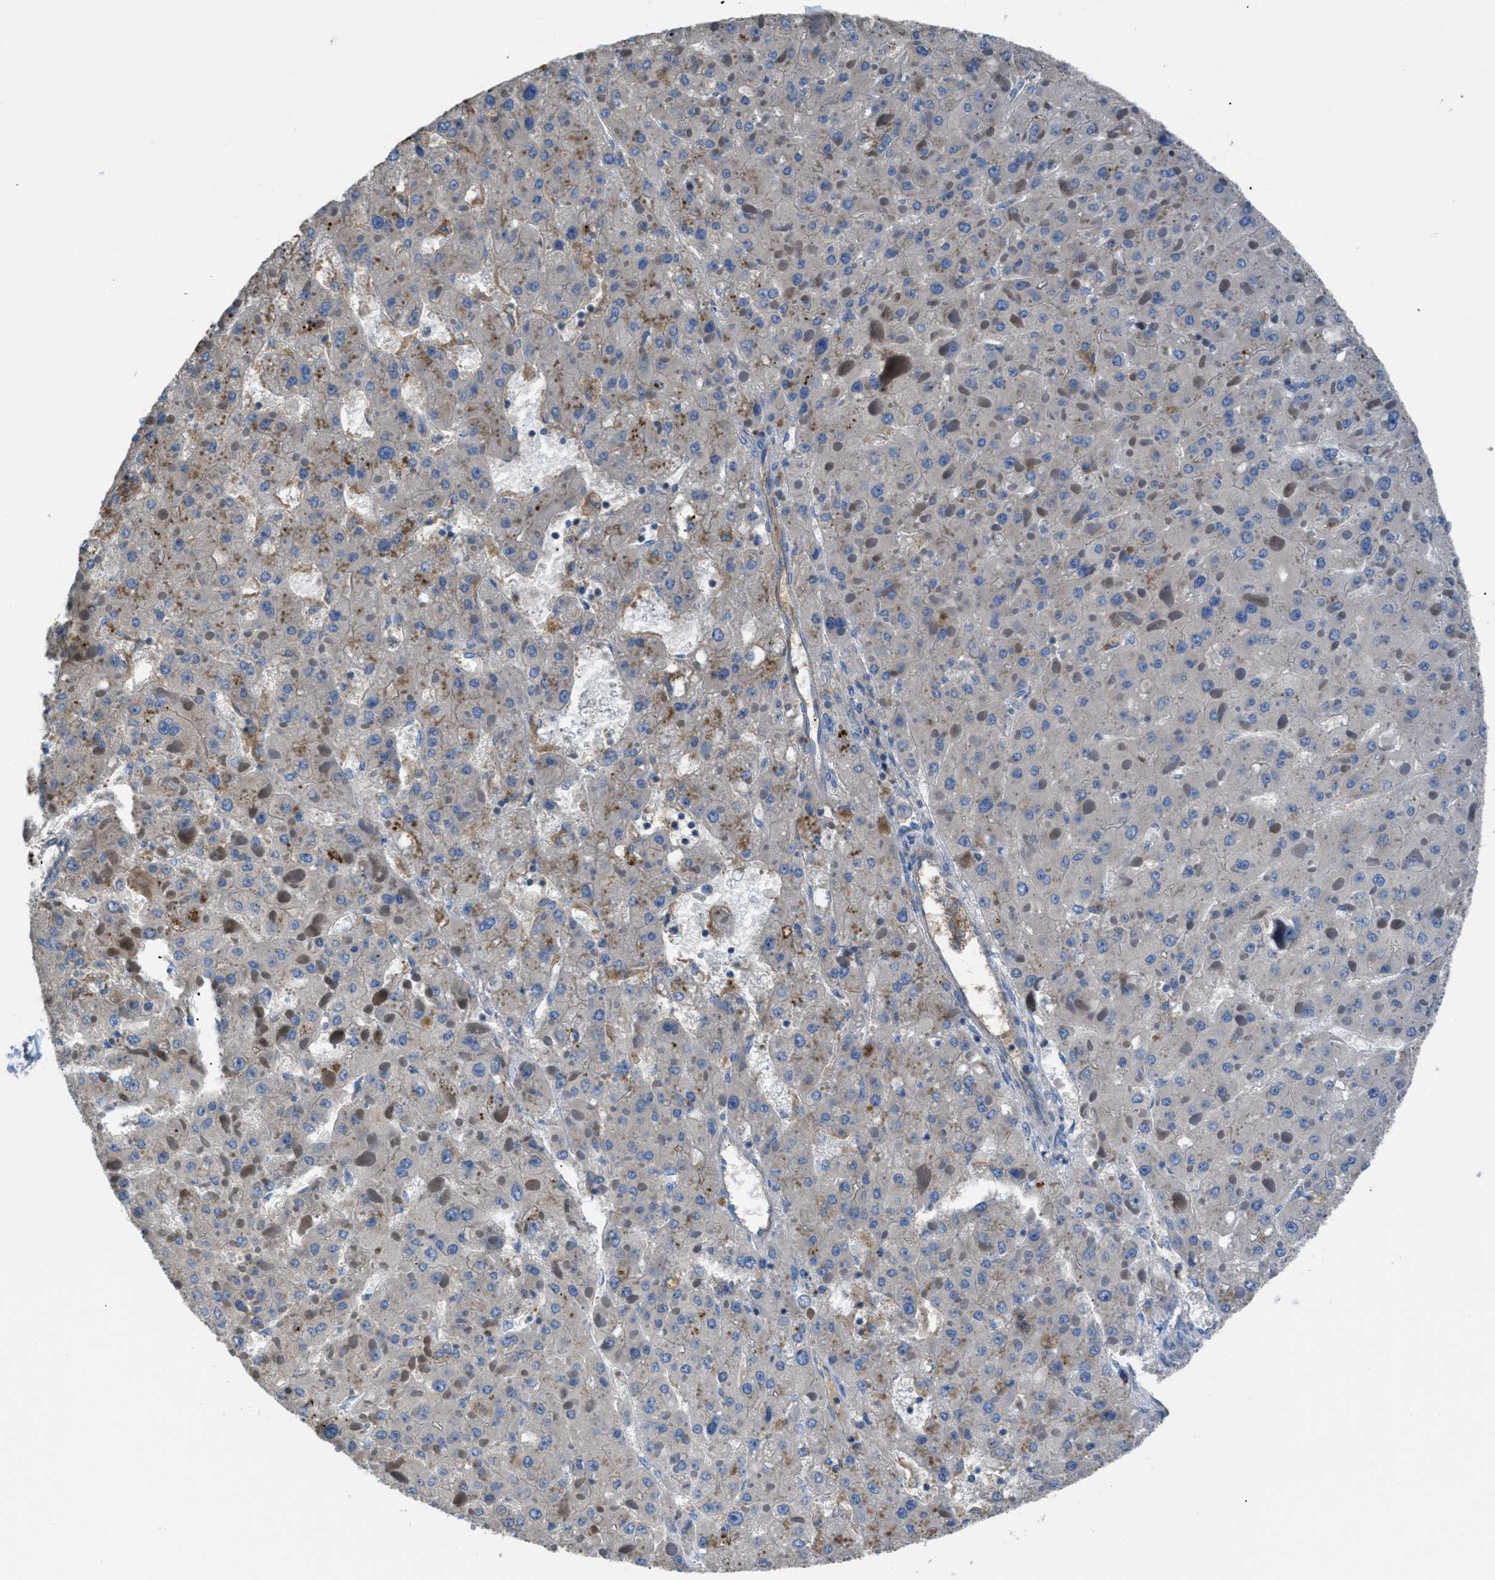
{"staining": {"intensity": "negative", "quantity": "none", "location": "none"}, "tissue": "liver cancer", "cell_type": "Tumor cells", "image_type": "cancer", "snomed": [{"axis": "morphology", "description": "Carcinoma, Hepatocellular, NOS"}, {"axis": "topography", "description": "Liver"}], "caption": "Liver hepatocellular carcinoma was stained to show a protein in brown. There is no significant staining in tumor cells.", "gene": "SGCZ", "patient": {"sex": "female", "age": 73}}